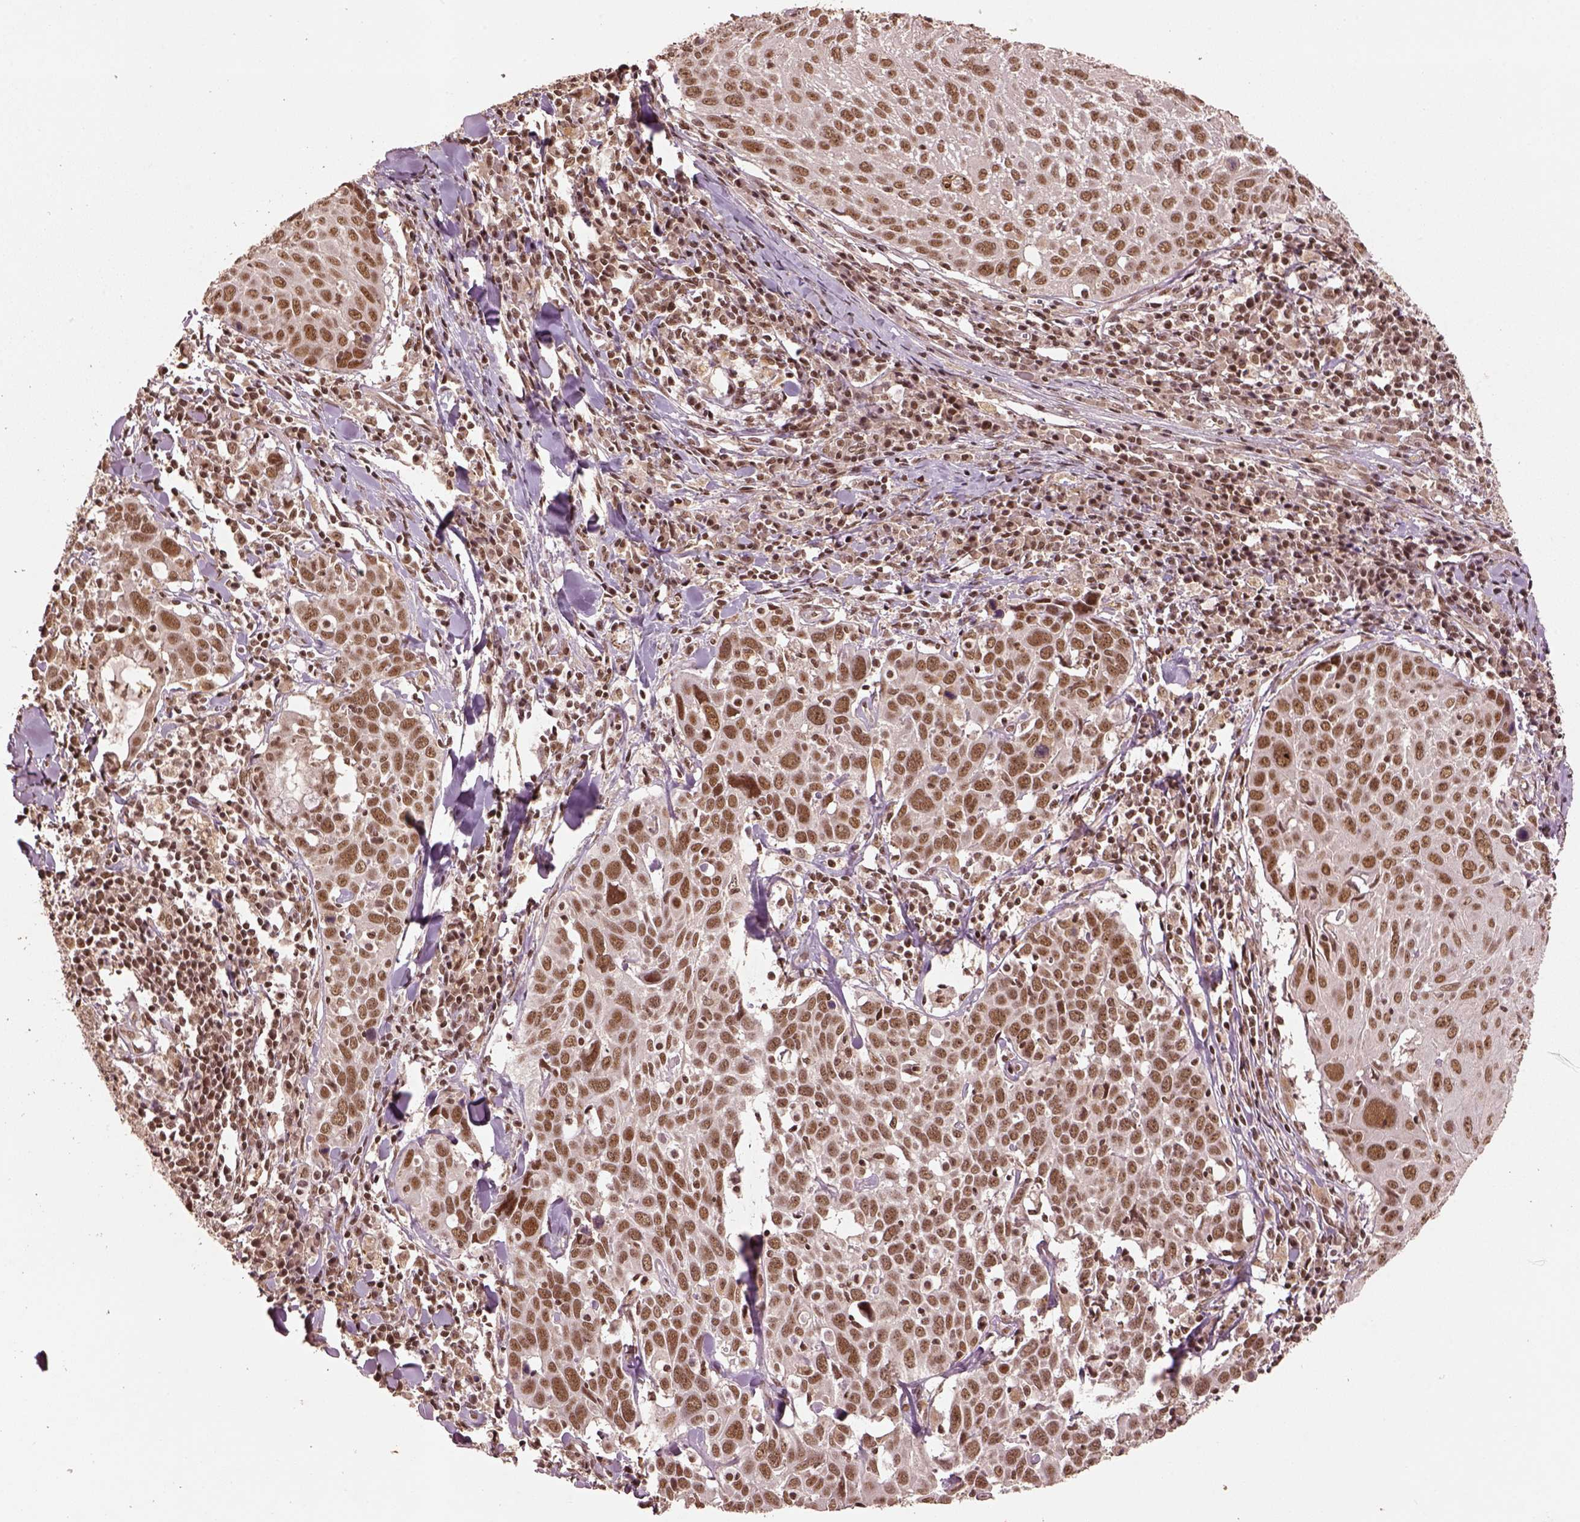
{"staining": {"intensity": "moderate", "quantity": ">75%", "location": "nuclear"}, "tissue": "lung cancer", "cell_type": "Tumor cells", "image_type": "cancer", "snomed": [{"axis": "morphology", "description": "Squamous cell carcinoma, NOS"}, {"axis": "topography", "description": "Lung"}], "caption": "Tumor cells demonstrate moderate nuclear staining in about >75% of cells in lung cancer (squamous cell carcinoma).", "gene": "BRD9", "patient": {"sex": "male", "age": 57}}